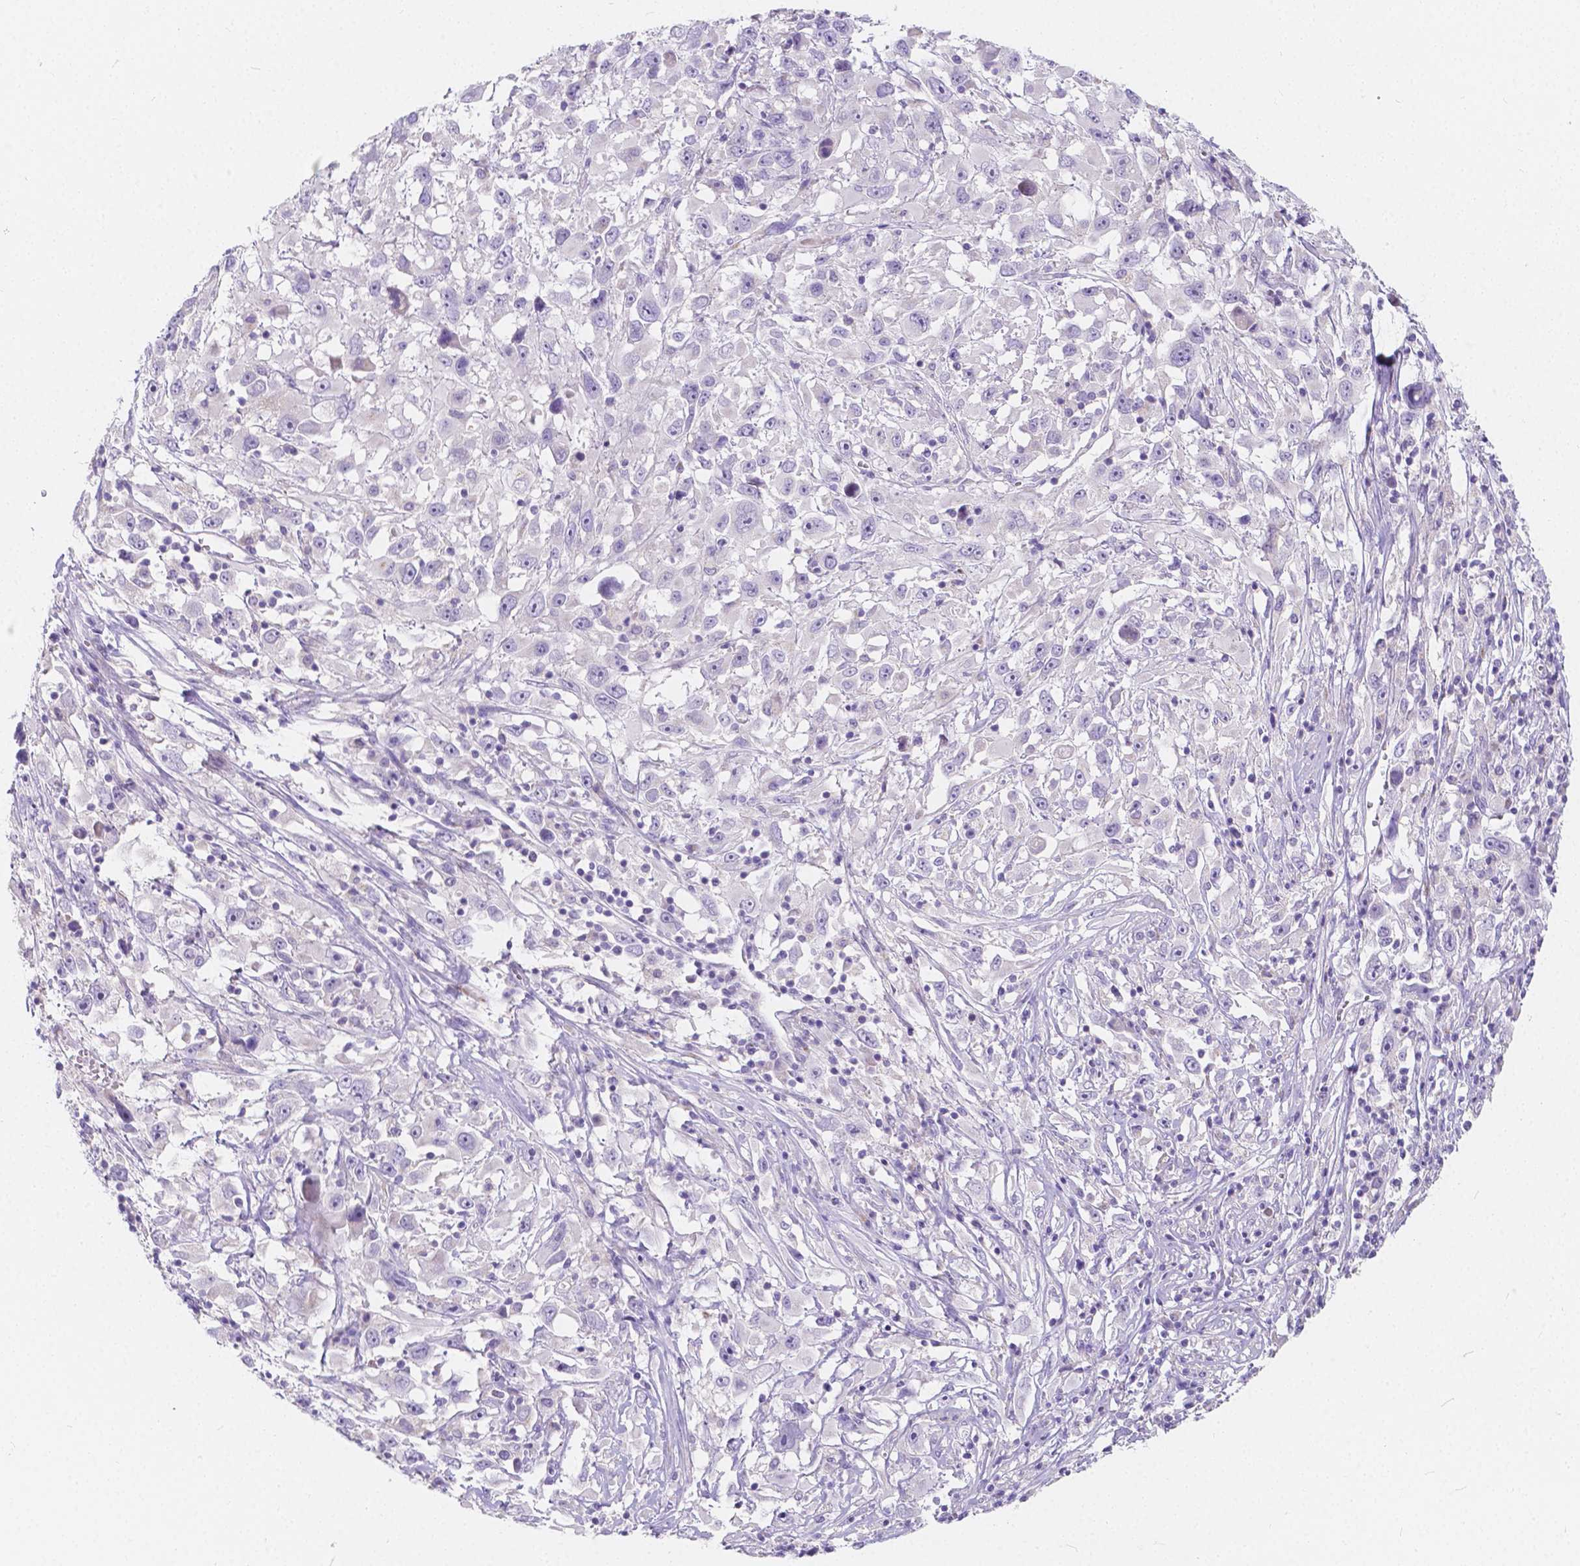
{"staining": {"intensity": "negative", "quantity": "none", "location": "none"}, "tissue": "melanoma", "cell_type": "Tumor cells", "image_type": "cancer", "snomed": [{"axis": "morphology", "description": "Malignant melanoma, Metastatic site"}, {"axis": "topography", "description": "Soft tissue"}], "caption": "Image shows no protein expression in tumor cells of melanoma tissue.", "gene": "RNF186", "patient": {"sex": "male", "age": 50}}